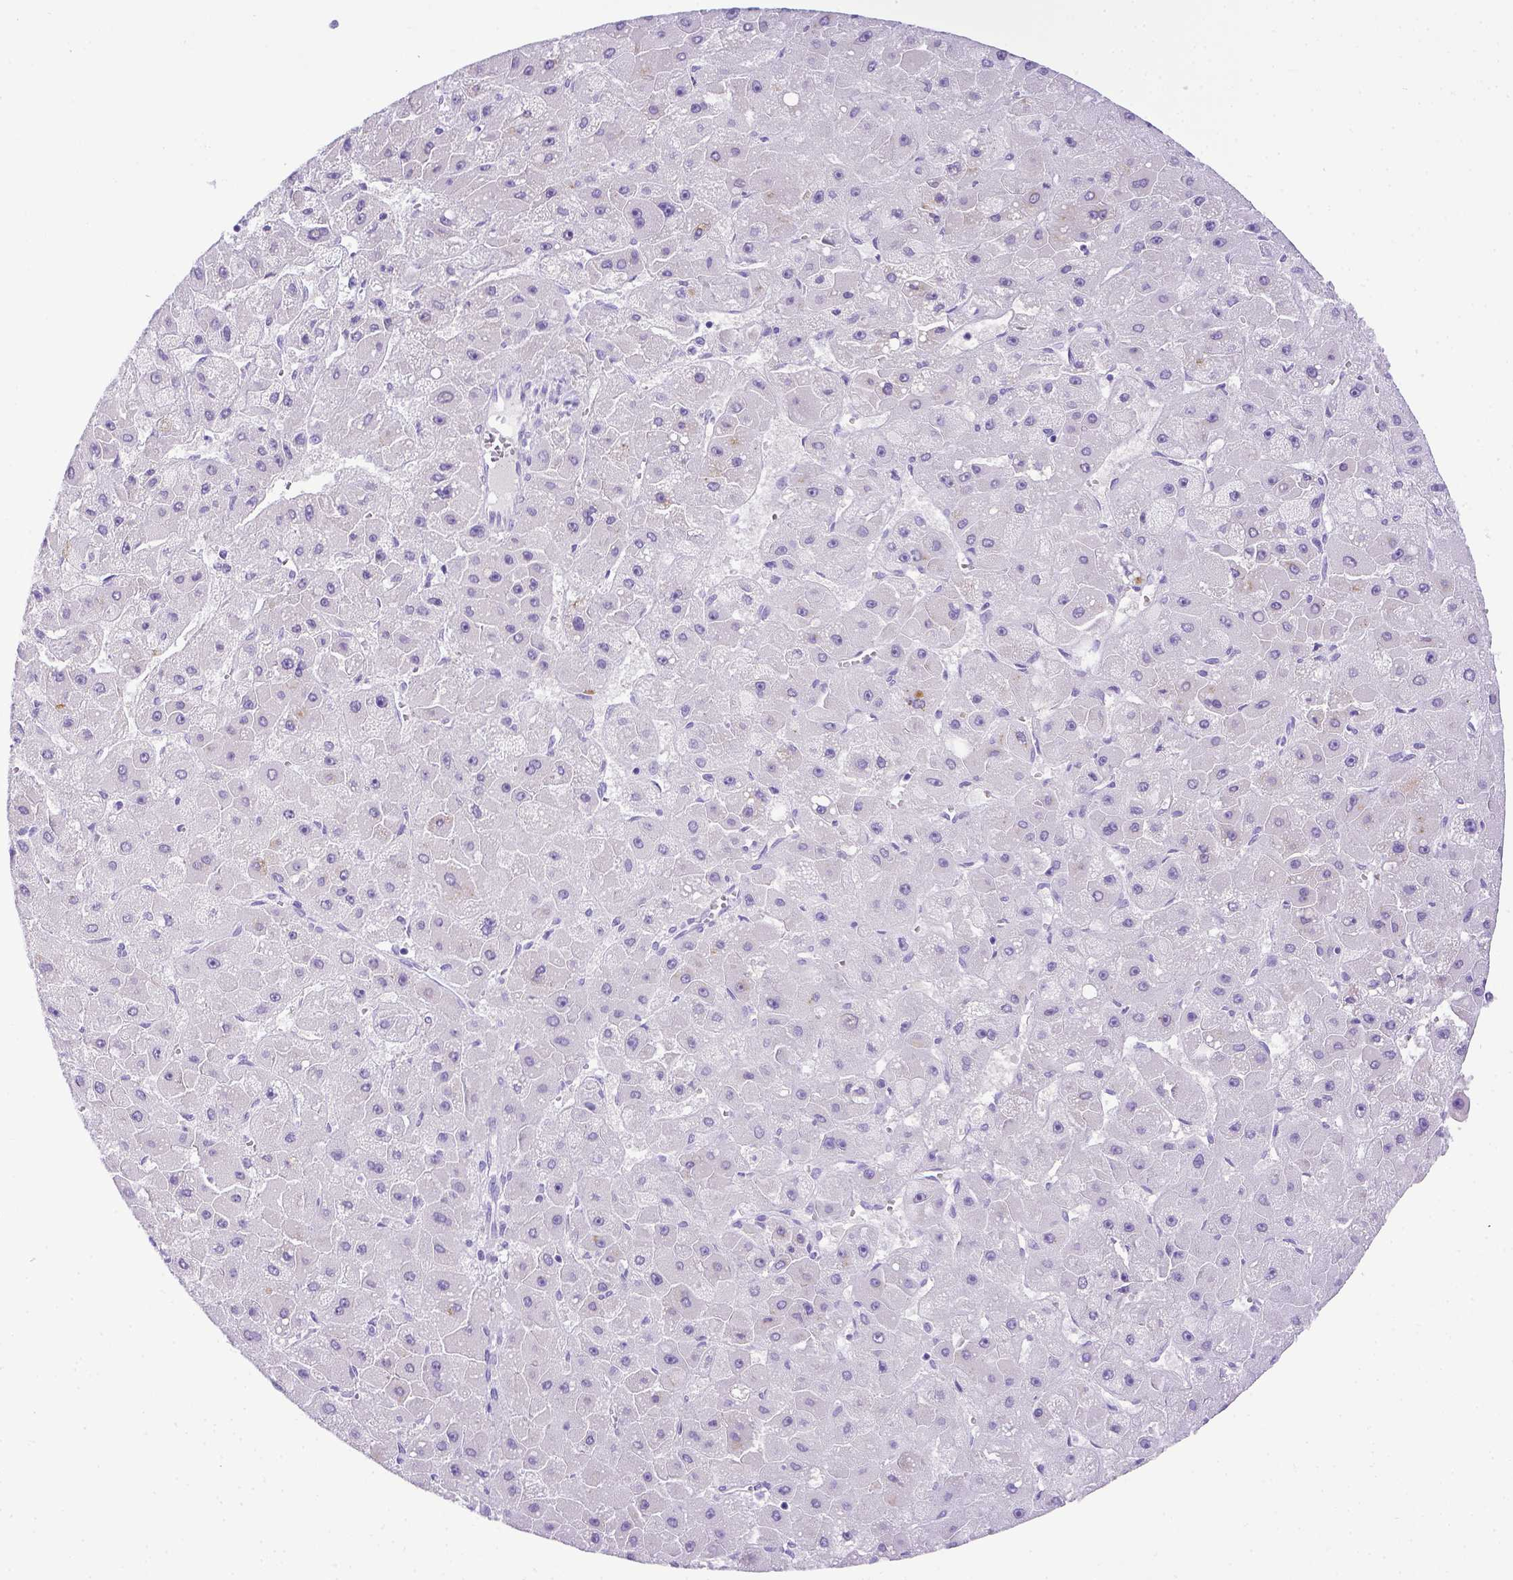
{"staining": {"intensity": "negative", "quantity": "none", "location": "none"}, "tissue": "liver cancer", "cell_type": "Tumor cells", "image_type": "cancer", "snomed": [{"axis": "morphology", "description": "Carcinoma, Hepatocellular, NOS"}, {"axis": "topography", "description": "Liver"}], "caption": "This is an immunohistochemistry (IHC) image of hepatocellular carcinoma (liver). There is no staining in tumor cells.", "gene": "ITIH4", "patient": {"sex": "female", "age": 25}}